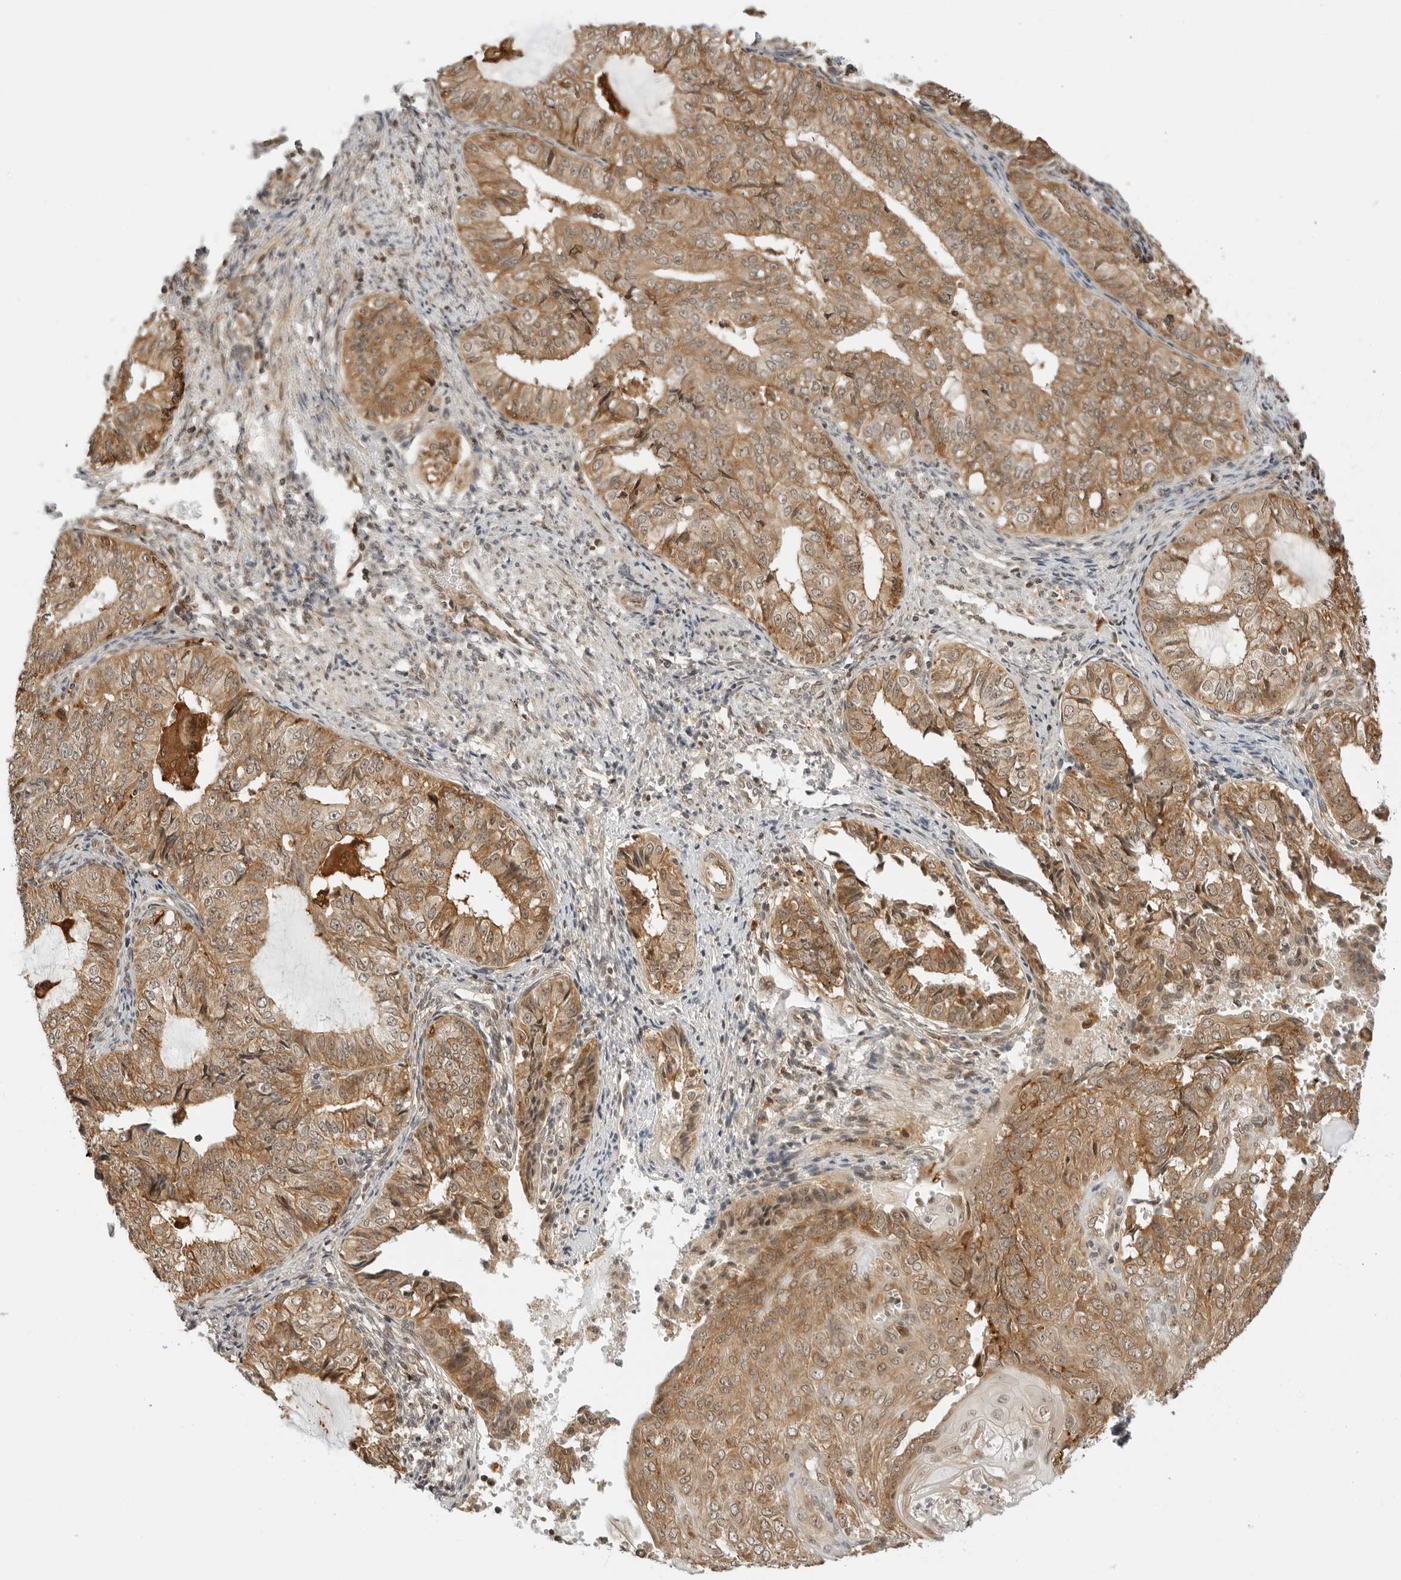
{"staining": {"intensity": "moderate", "quantity": ">75%", "location": "cytoplasmic/membranous"}, "tissue": "endometrial cancer", "cell_type": "Tumor cells", "image_type": "cancer", "snomed": [{"axis": "morphology", "description": "Adenocarcinoma, NOS"}, {"axis": "topography", "description": "Endometrium"}], "caption": "High-power microscopy captured an IHC photomicrograph of endometrial cancer, revealing moderate cytoplasmic/membranous staining in approximately >75% of tumor cells.", "gene": "RC3H1", "patient": {"sex": "female", "age": 32}}